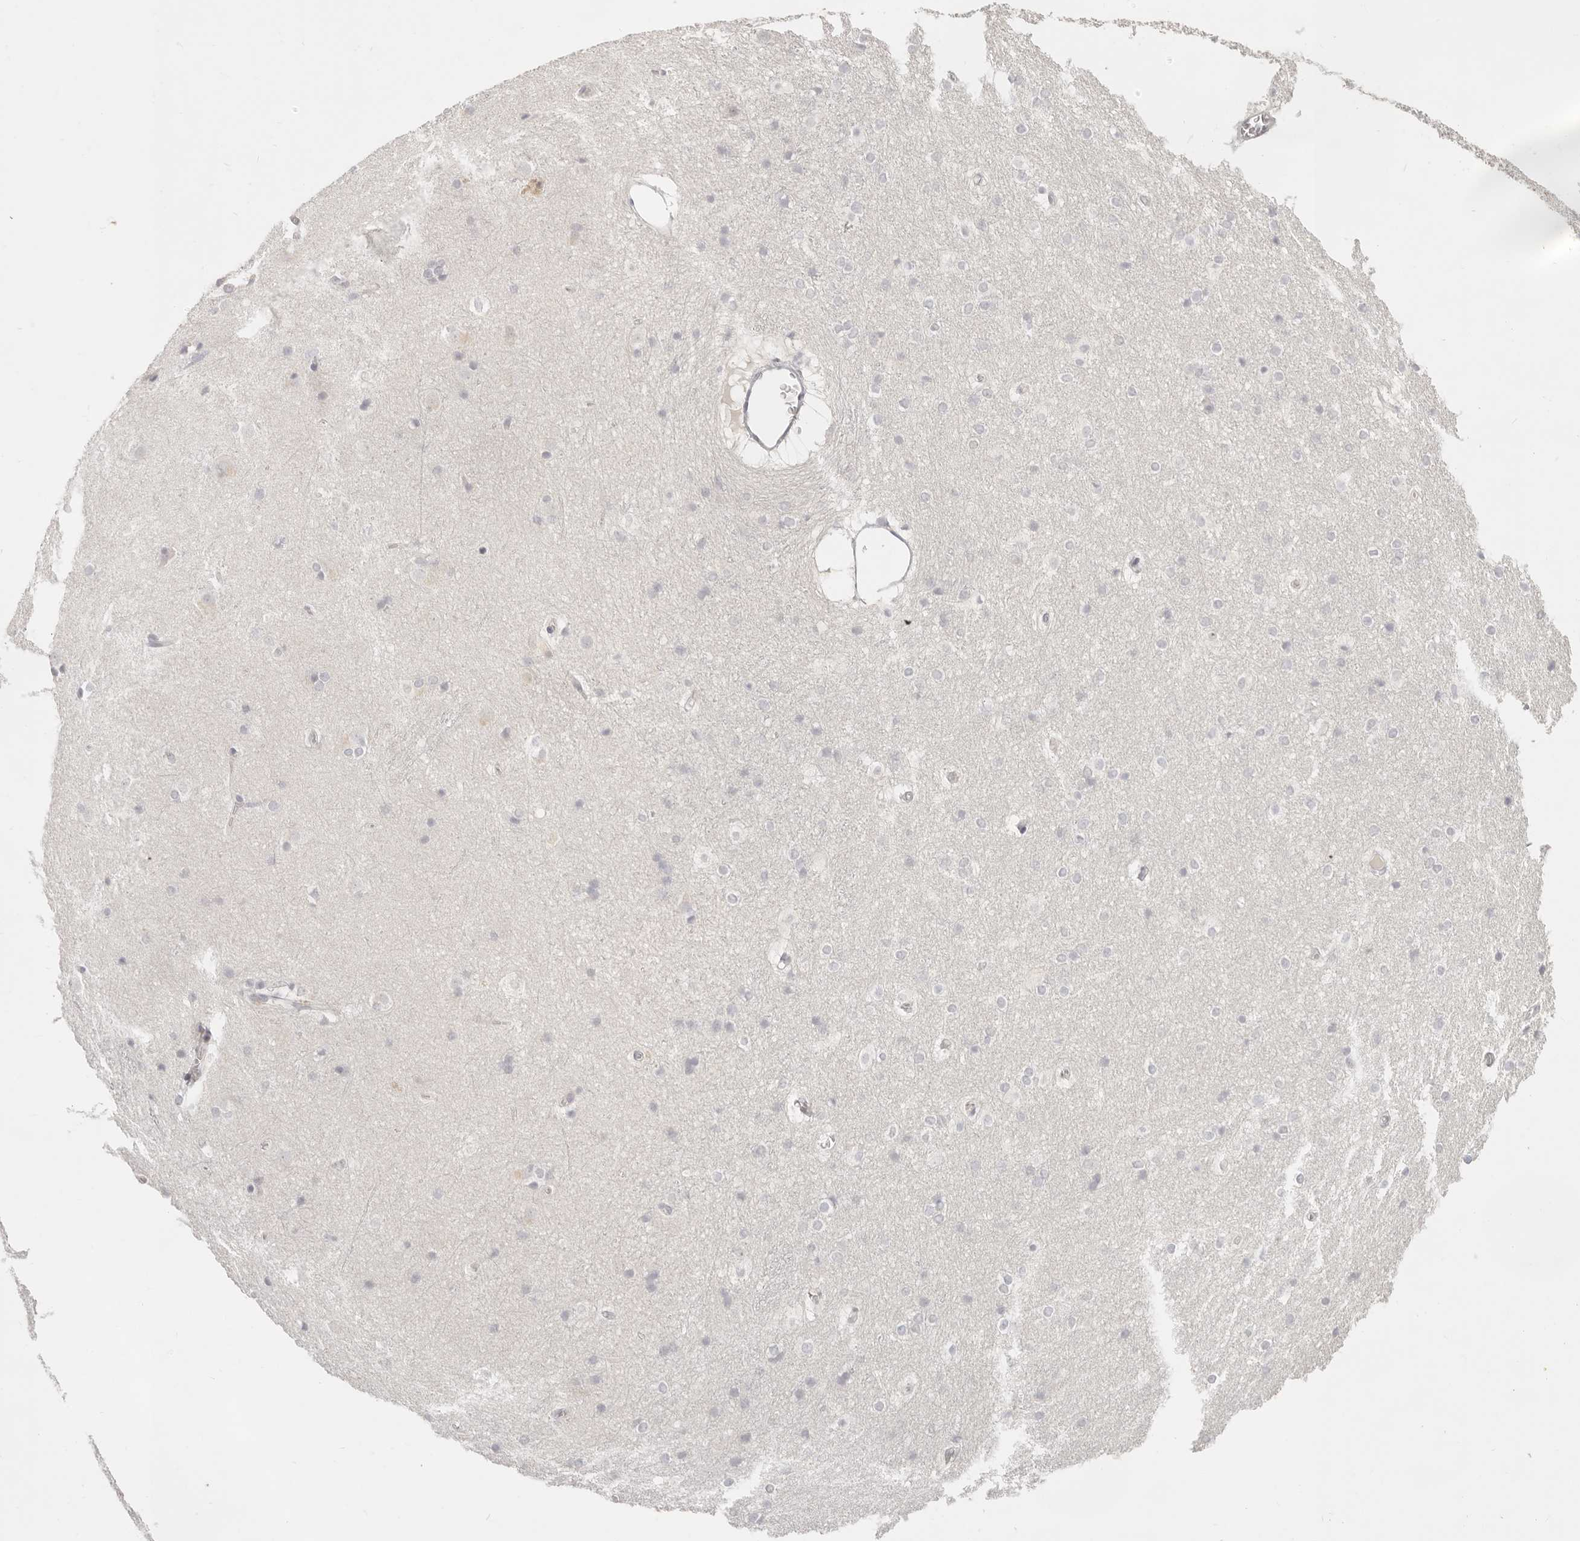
{"staining": {"intensity": "negative", "quantity": "none", "location": "none"}, "tissue": "caudate", "cell_type": "Glial cells", "image_type": "normal", "snomed": [{"axis": "morphology", "description": "Normal tissue, NOS"}, {"axis": "topography", "description": "Lateral ventricle wall"}], "caption": "DAB (3,3'-diaminobenzidine) immunohistochemical staining of unremarkable human caudate shows no significant expression in glial cells.", "gene": "EPCAM", "patient": {"sex": "female", "age": 19}}